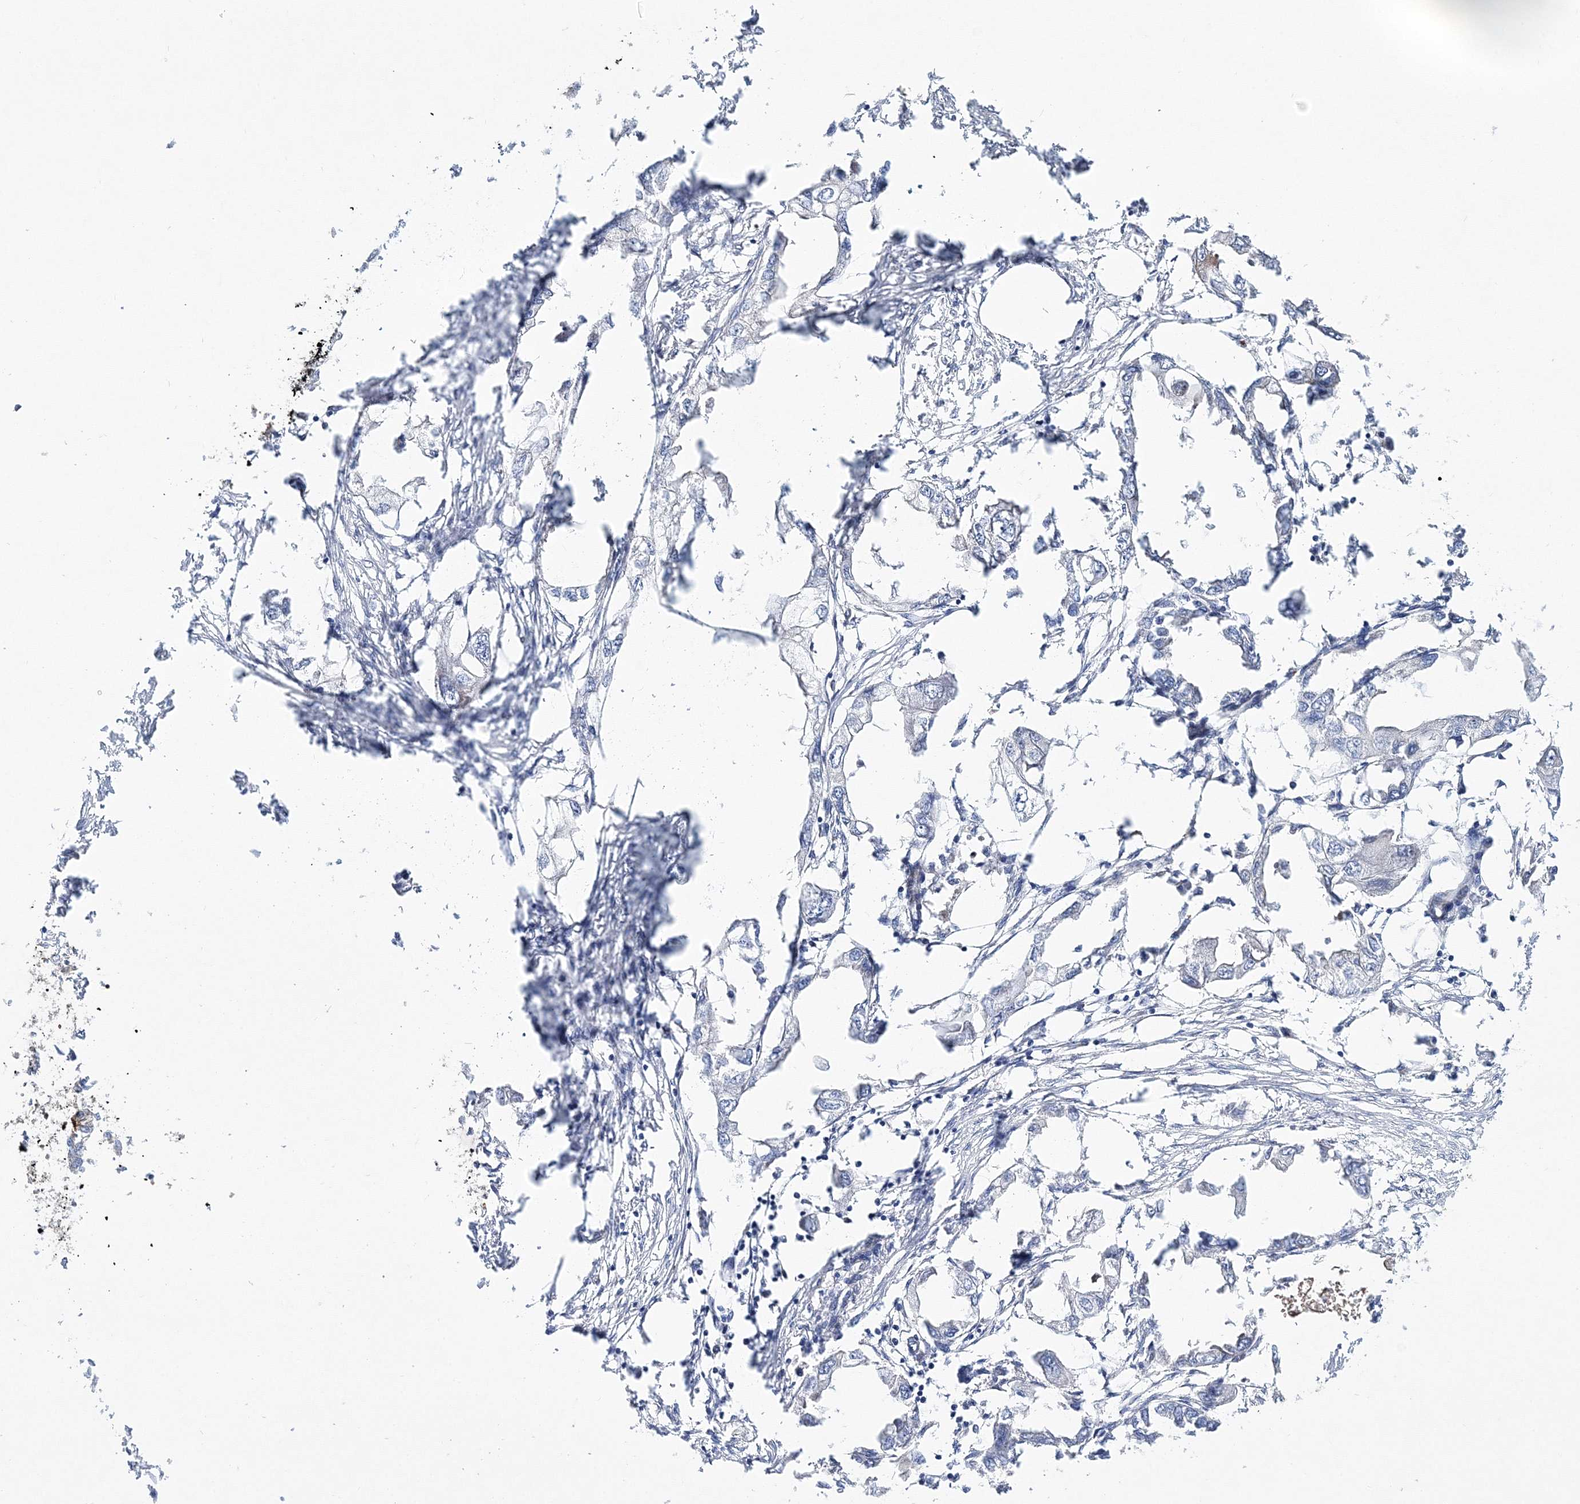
{"staining": {"intensity": "negative", "quantity": "none", "location": "none"}, "tissue": "endometrial cancer", "cell_type": "Tumor cells", "image_type": "cancer", "snomed": [{"axis": "morphology", "description": "Adenocarcinoma, NOS"}, {"axis": "morphology", "description": "Adenocarcinoma, metastatic, NOS"}, {"axis": "topography", "description": "Adipose tissue"}, {"axis": "topography", "description": "Endometrium"}], "caption": "IHC of endometrial cancer exhibits no staining in tumor cells. (Stains: DAB IHC with hematoxylin counter stain, Microscopy: brightfield microscopy at high magnification).", "gene": "ARHGAP32", "patient": {"sex": "female", "age": 67}}